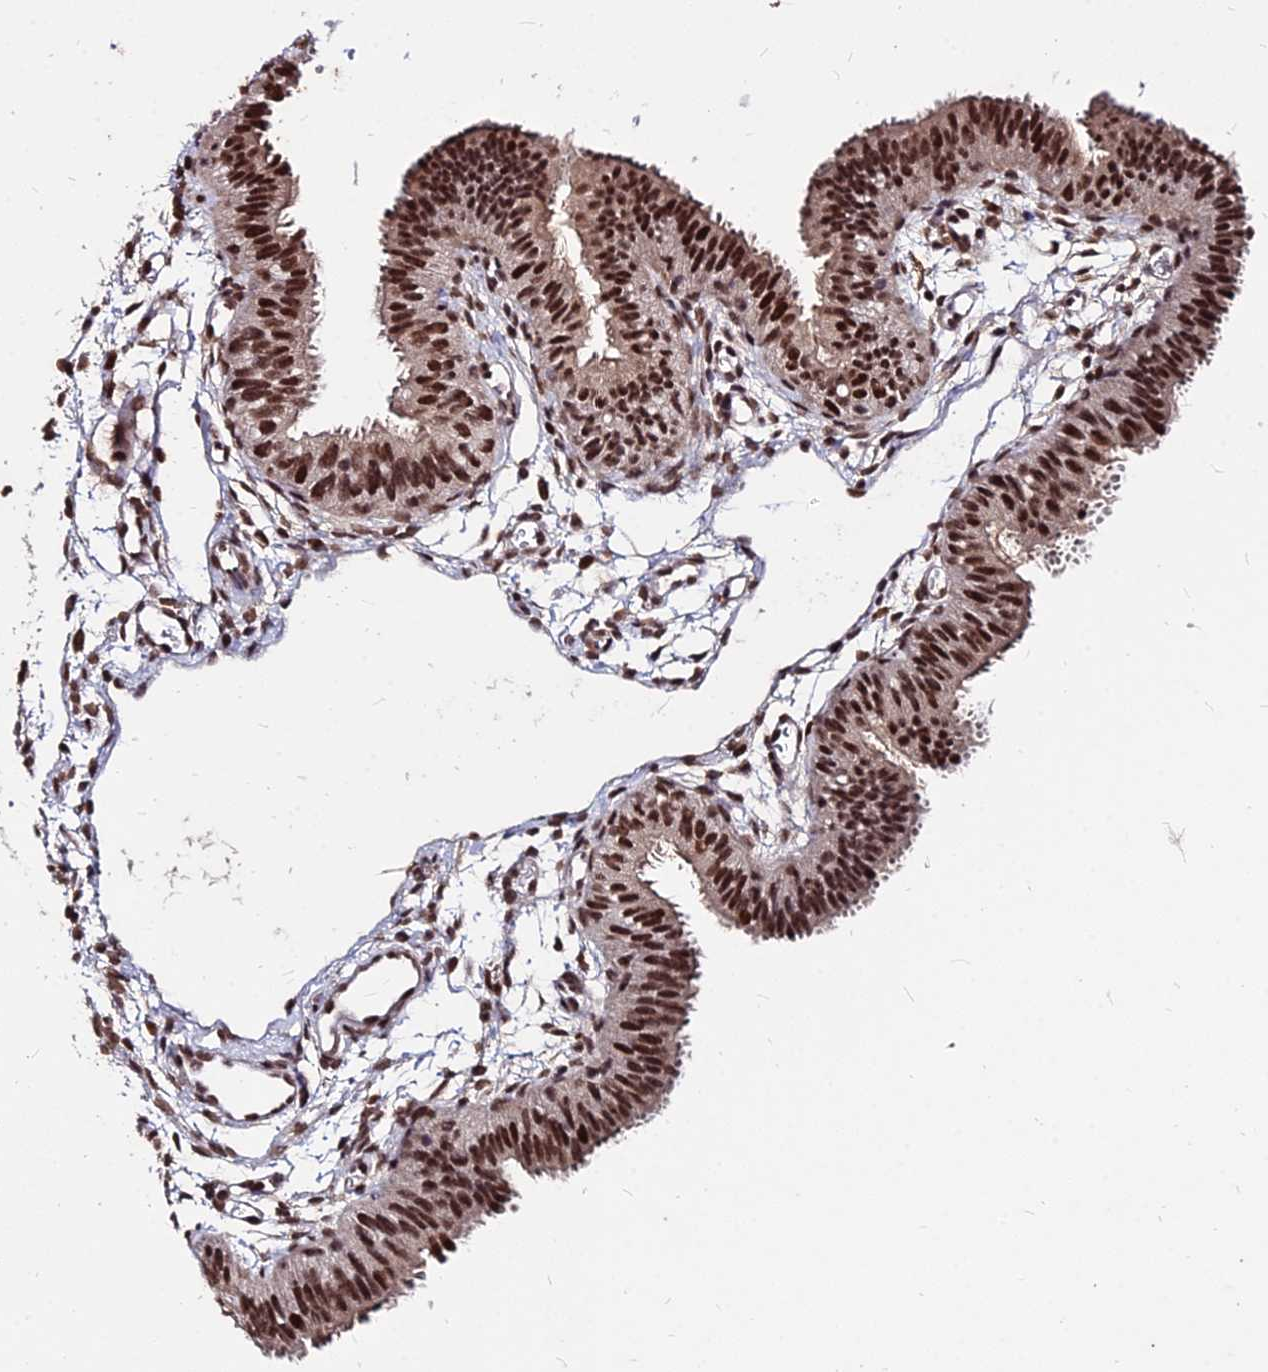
{"staining": {"intensity": "strong", "quantity": ">75%", "location": "nuclear"}, "tissue": "fallopian tube", "cell_type": "Glandular cells", "image_type": "normal", "snomed": [{"axis": "morphology", "description": "Normal tissue, NOS"}, {"axis": "topography", "description": "Fallopian tube"}], "caption": "Benign fallopian tube reveals strong nuclear positivity in about >75% of glandular cells.", "gene": "ZBED4", "patient": {"sex": "female", "age": 35}}